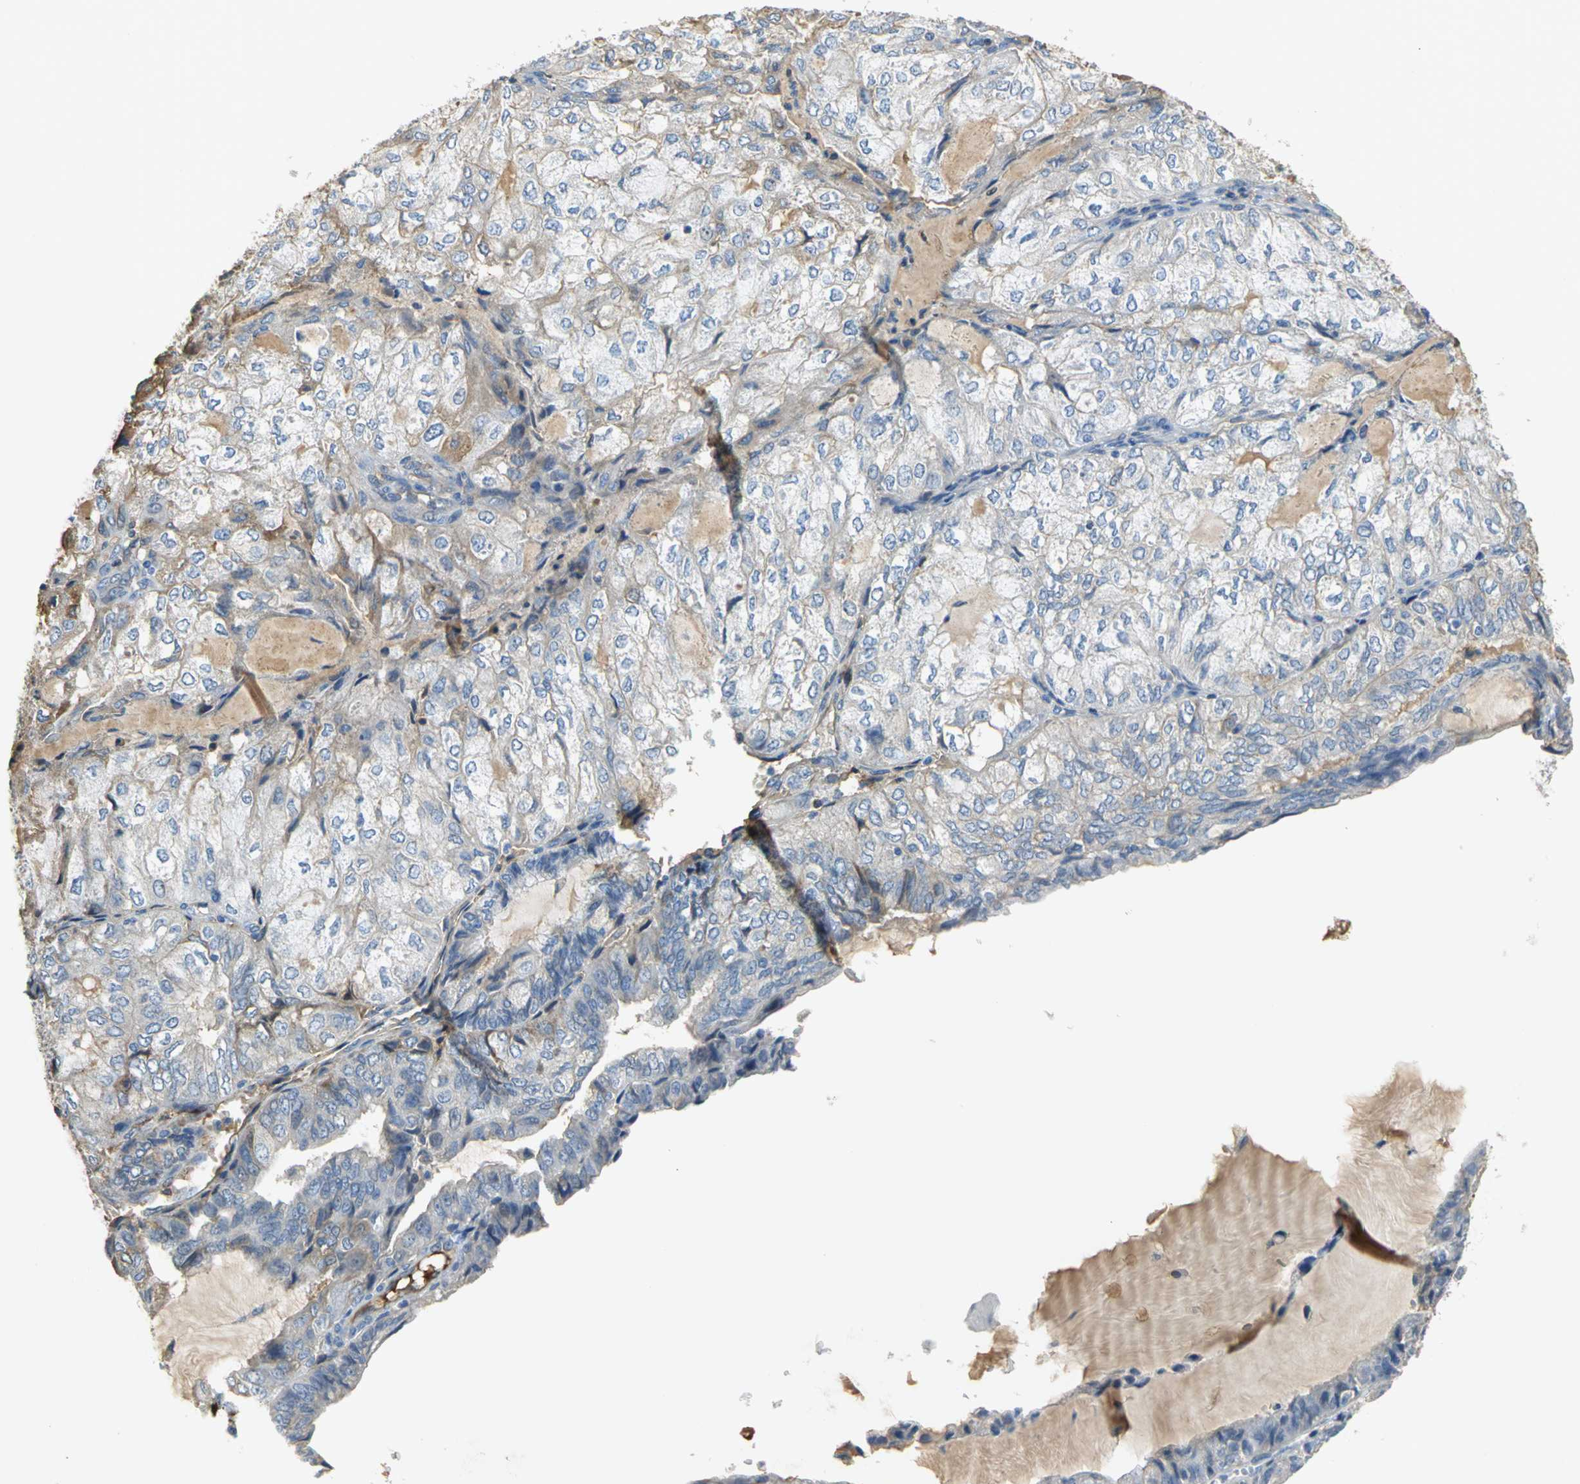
{"staining": {"intensity": "moderate", "quantity": "<25%", "location": "cytoplasmic/membranous"}, "tissue": "endometrial cancer", "cell_type": "Tumor cells", "image_type": "cancer", "snomed": [{"axis": "morphology", "description": "Adenocarcinoma, NOS"}, {"axis": "topography", "description": "Endometrium"}], "caption": "Protein staining demonstrates moderate cytoplasmic/membranous staining in approximately <25% of tumor cells in endometrial cancer.", "gene": "GYG2", "patient": {"sex": "female", "age": 81}}